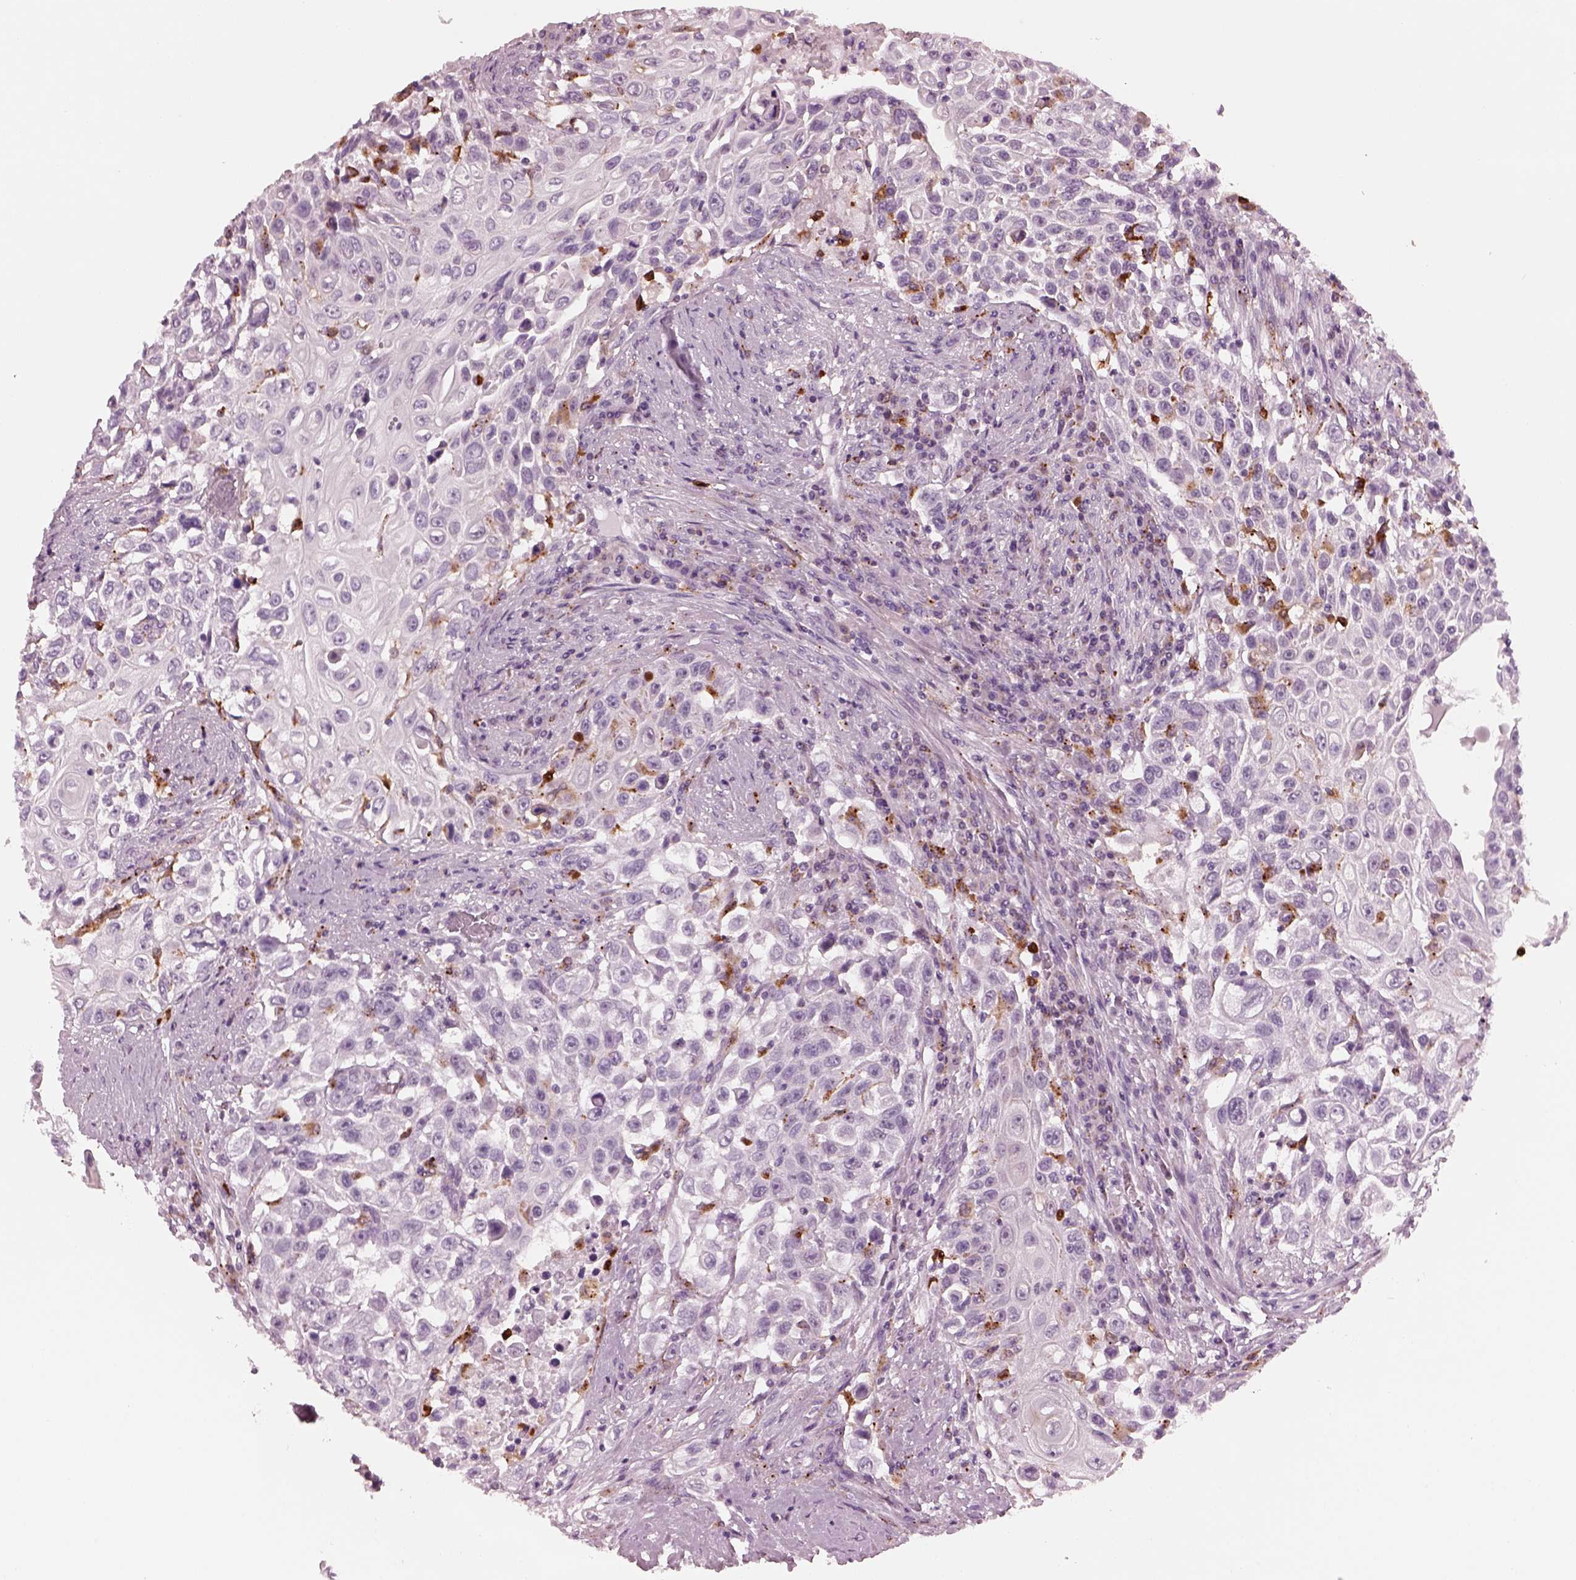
{"staining": {"intensity": "negative", "quantity": "none", "location": "none"}, "tissue": "urothelial cancer", "cell_type": "Tumor cells", "image_type": "cancer", "snomed": [{"axis": "morphology", "description": "Urothelial carcinoma, High grade"}, {"axis": "topography", "description": "Urinary bladder"}], "caption": "Immunohistochemical staining of human urothelial cancer reveals no significant expression in tumor cells.", "gene": "SLAMF8", "patient": {"sex": "female", "age": 56}}